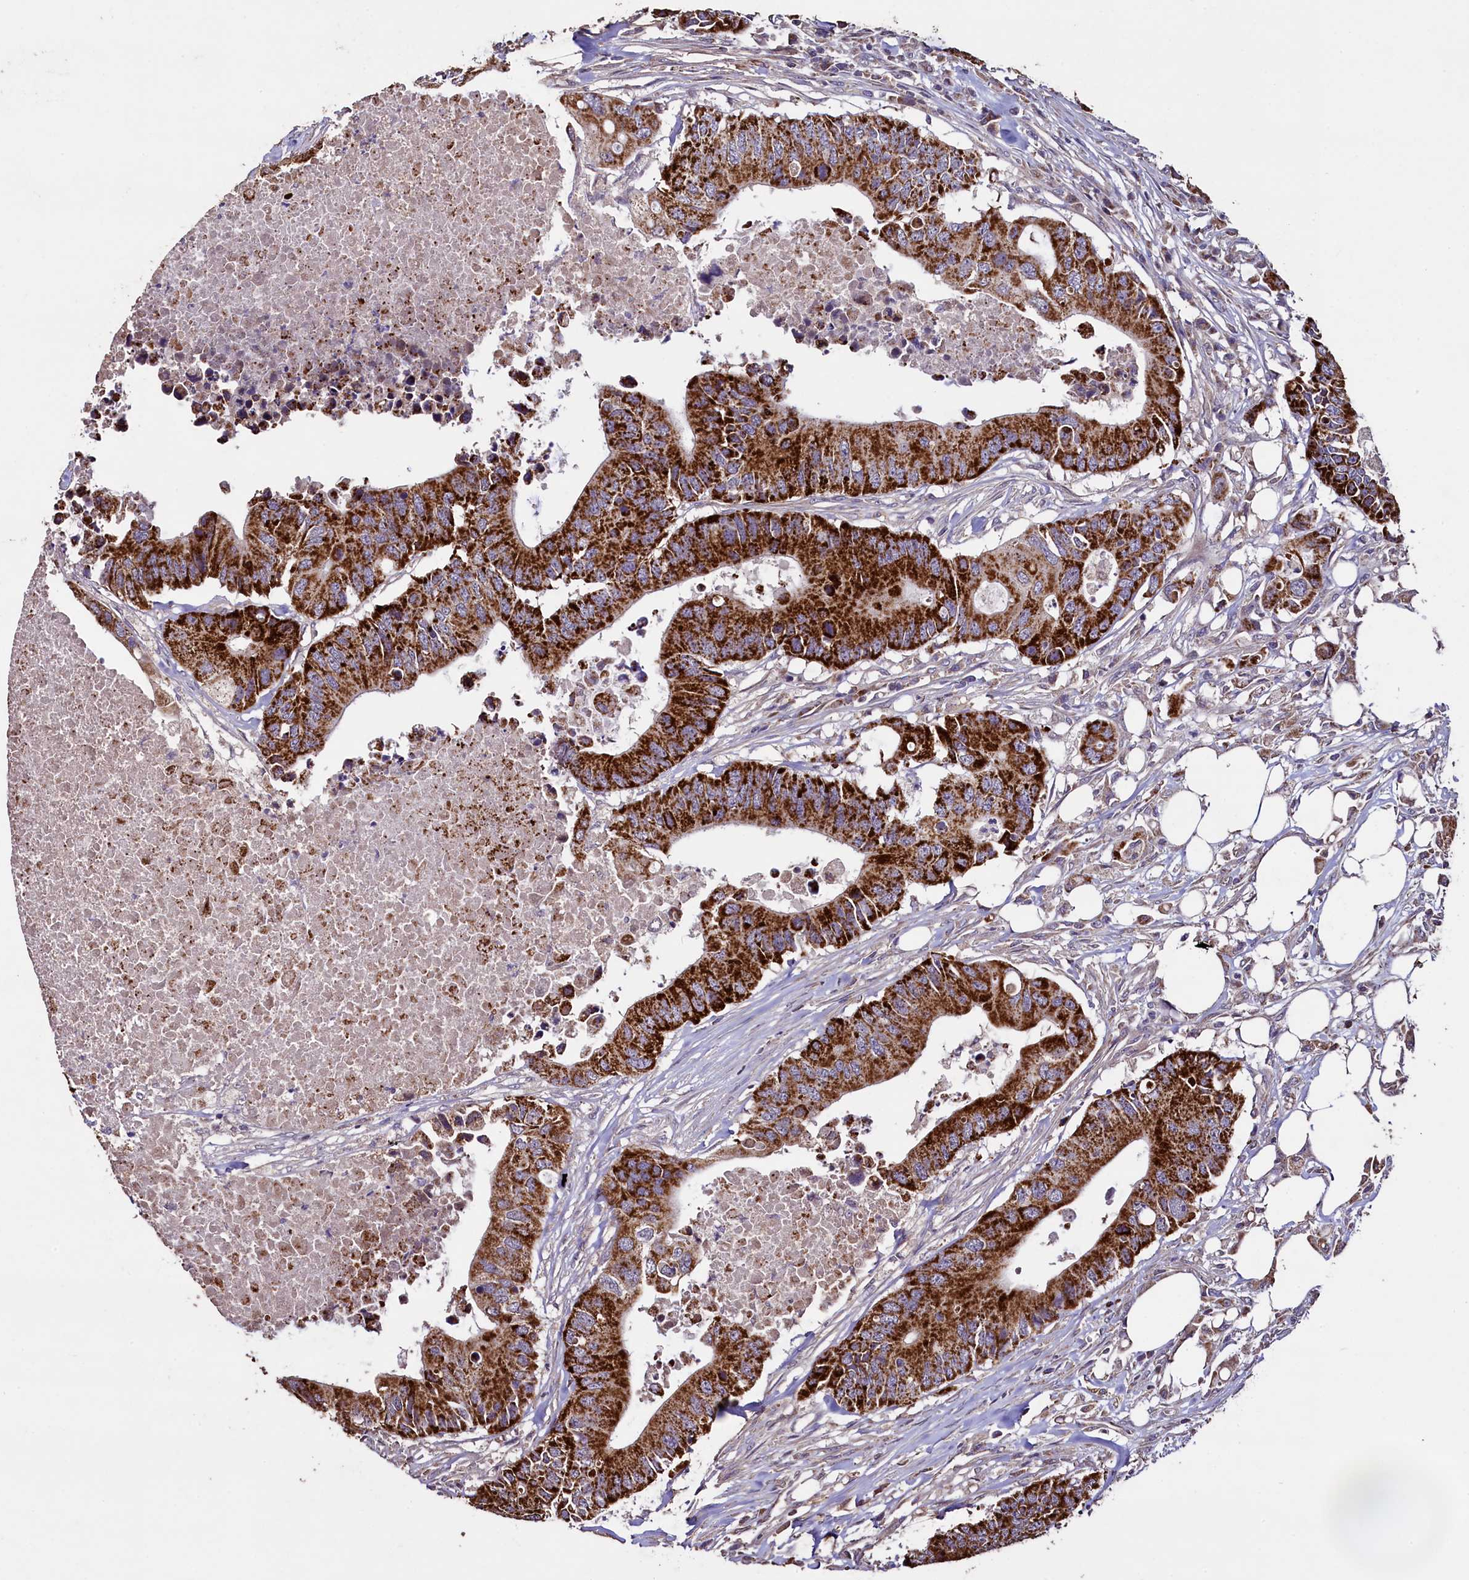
{"staining": {"intensity": "strong", "quantity": ">75%", "location": "cytoplasmic/membranous"}, "tissue": "colorectal cancer", "cell_type": "Tumor cells", "image_type": "cancer", "snomed": [{"axis": "morphology", "description": "Adenocarcinoma, NOS"}, {"axis": "topography", "description": "Colon"}], "caption": "Immunohistochemistry (DAB) staining of human adenocarcinoma (colorectal) displays strong cytoplasmic/membranous protein staining in about >75% of tumor cells.", "gene": "COQ9", "patient": {"sex": "male", "age": 71}}